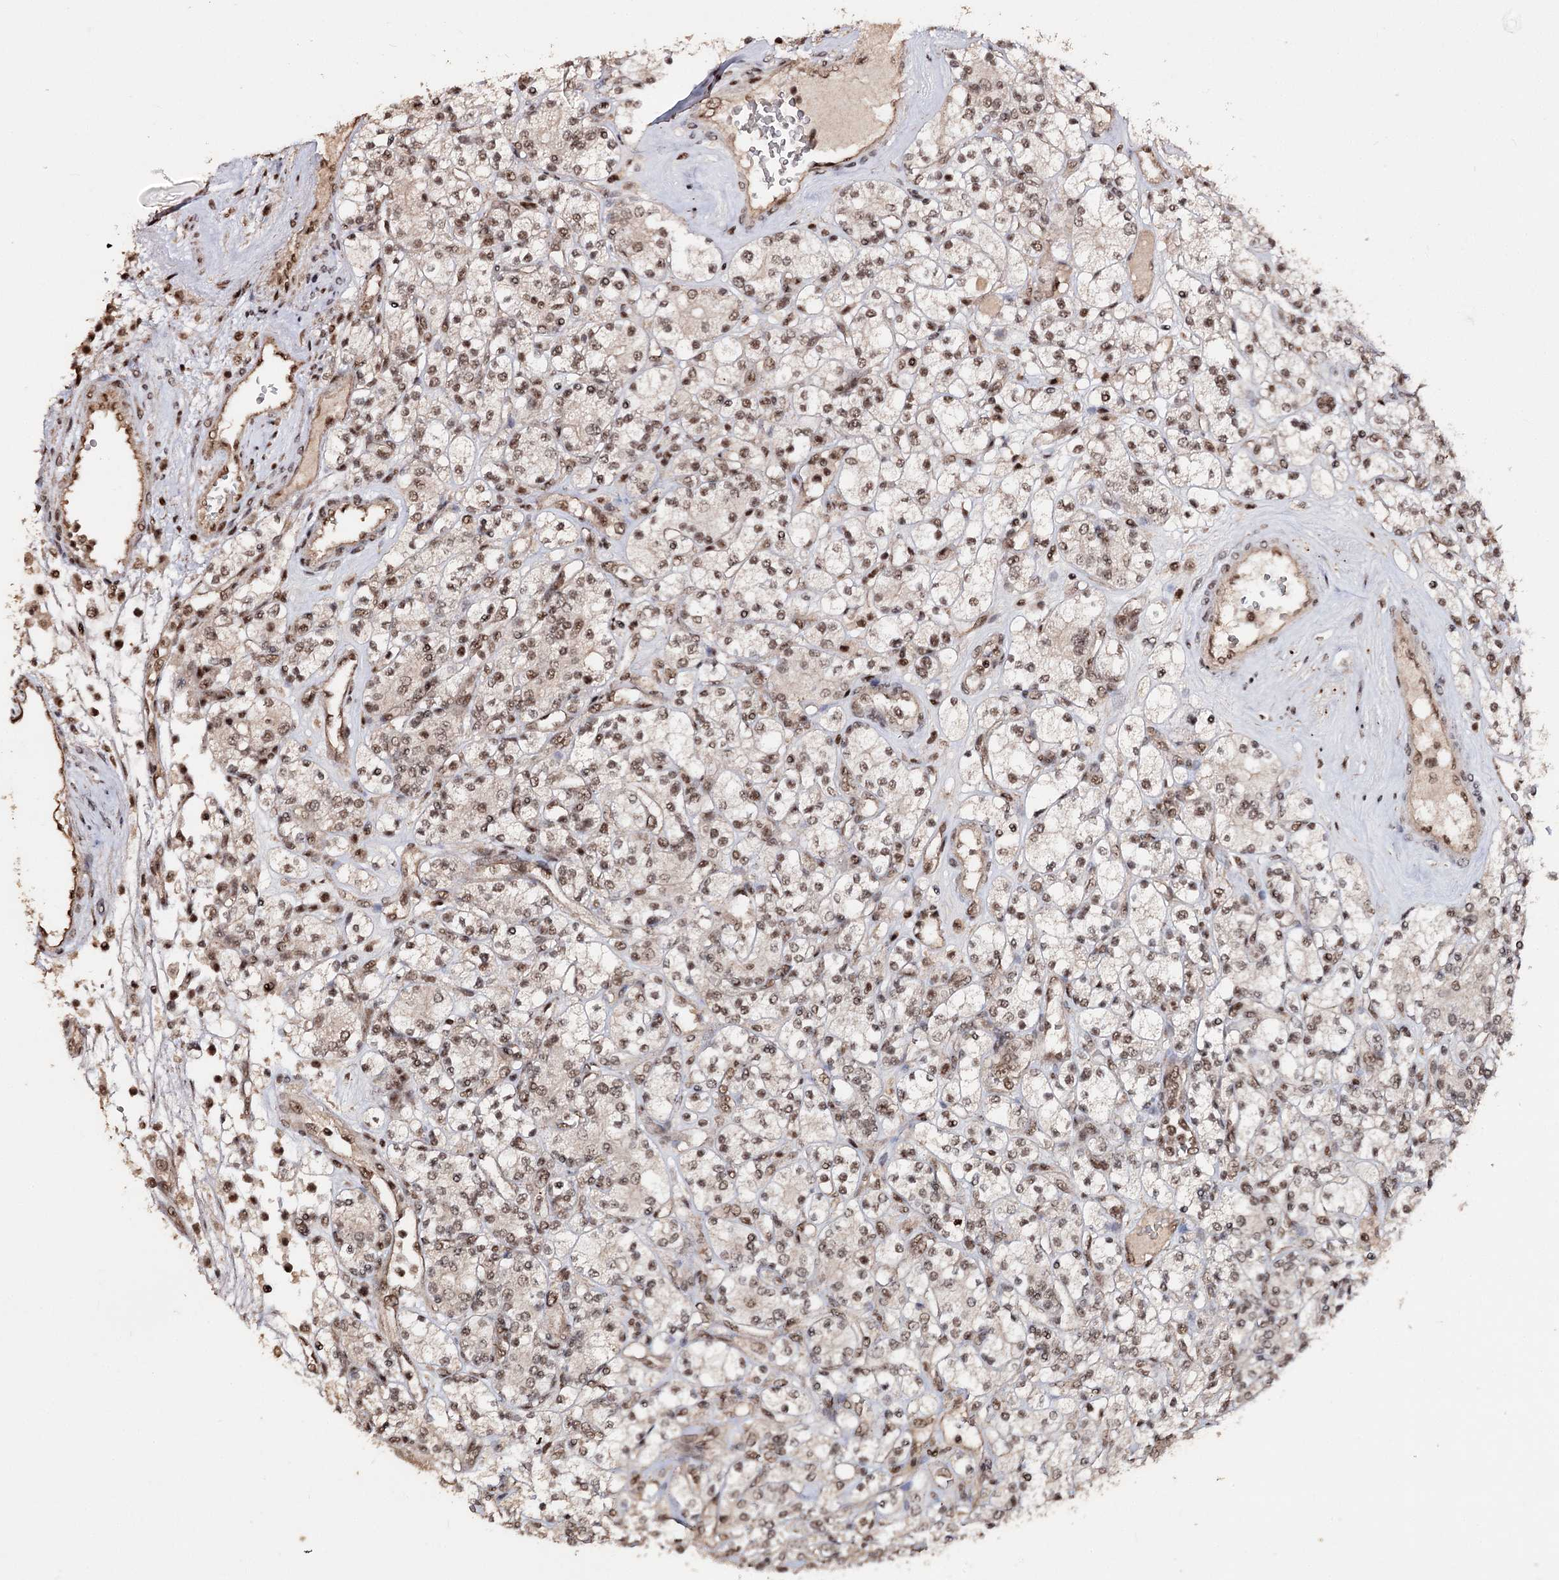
{"staining": {"intensity": "moderate", "quantity": ">75%", "location": "nuclear"}, "tissue": "renal cancer", "cell_type": "Tumor cells", "image_type": "cancer", "snomed": [{"axis": "morphology", "description": "Adenocarcinoma, NOS"}, {"axis": "topography", "description": "Kidney"}], "caption": "High-magnification brightfield microscopy of renal cancer stained with DAB (3,3'-diaminobenzidine) (brown) and counterstained with hematoxylin (blue). tumor cells exhibit moderate nuclear expression is seen in approximately>75% of cells. Nuclei are stained in blue.", "gene": "U2SURP", "patient": {"sex": "male", "age": 77}}